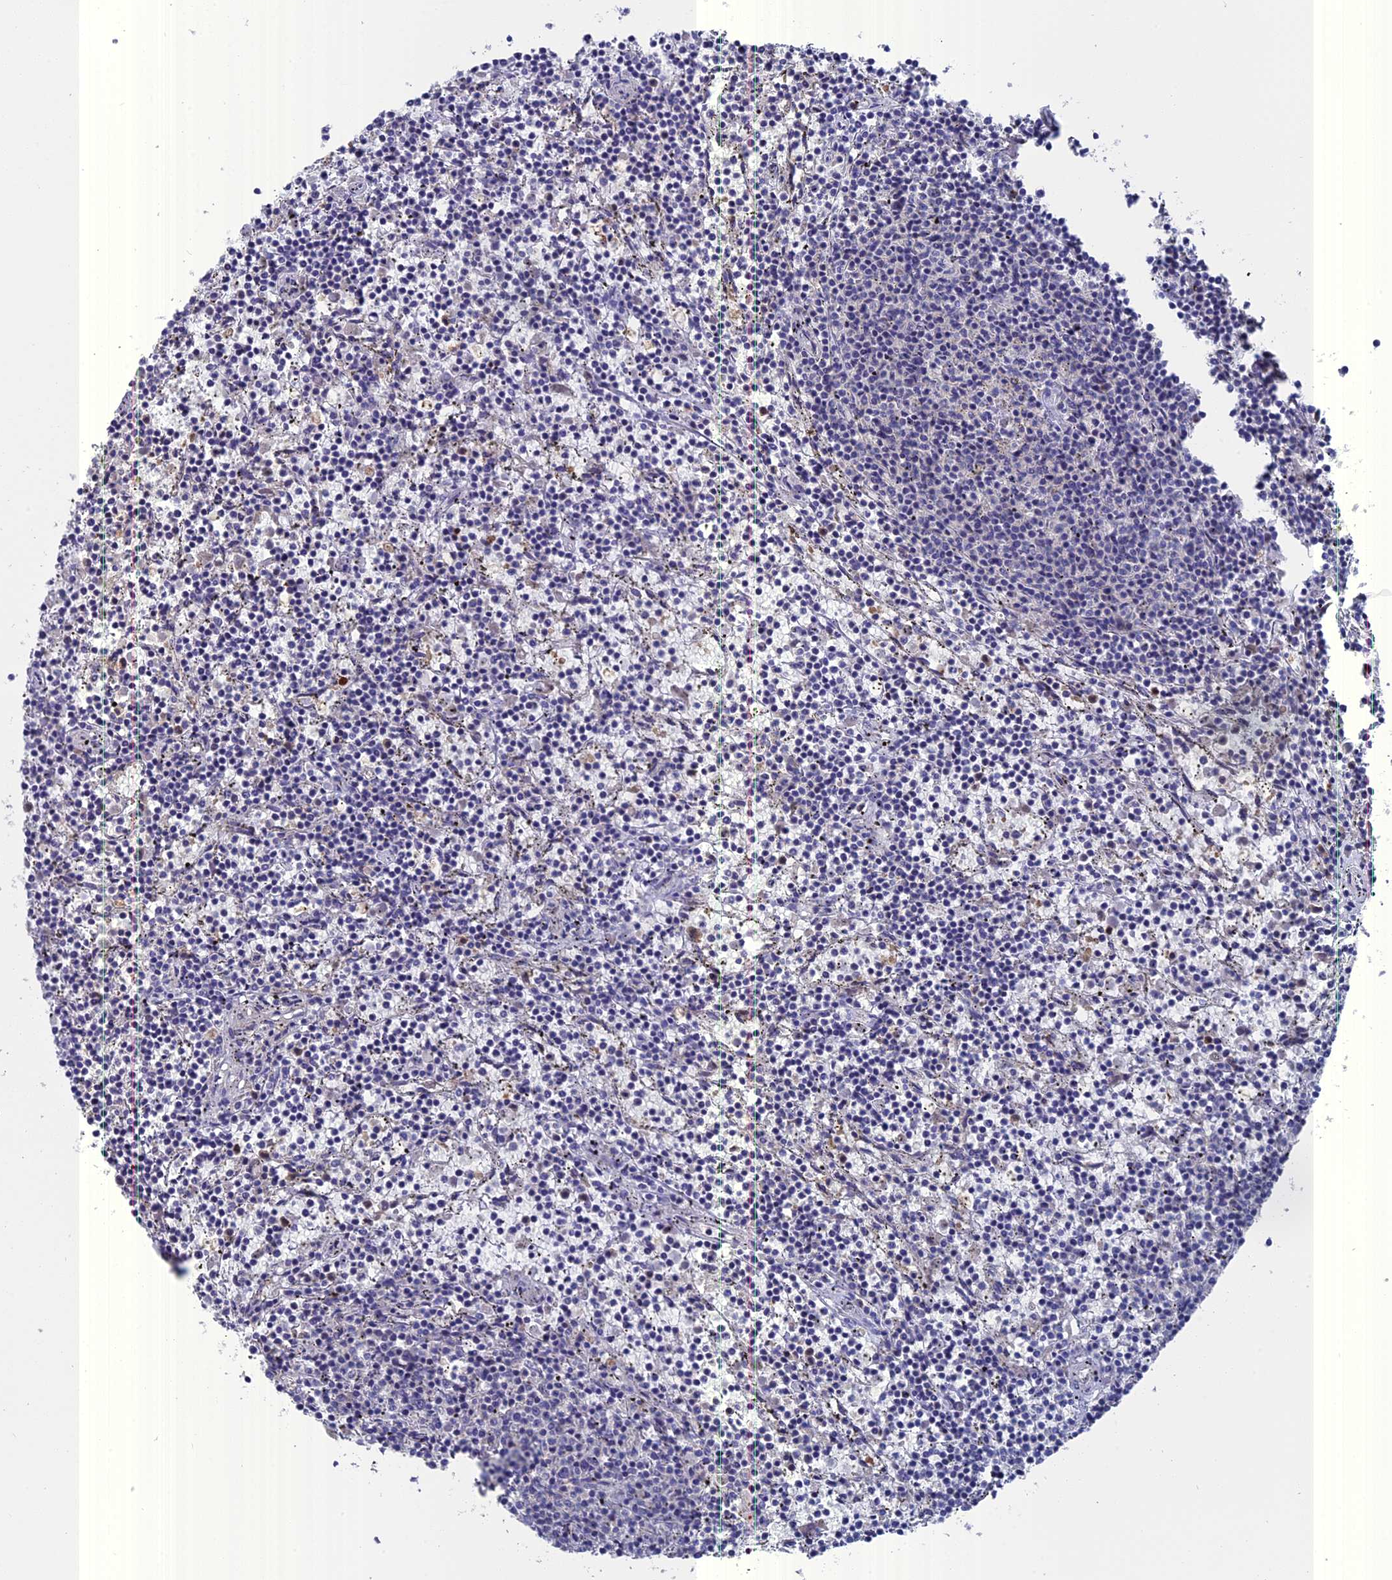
{"staining": {"intensity": "negative", "quantity": "none", "location": "none"}, "tissue": "lymphoma", "cell_type": "Tumor cells", "image_type": "cancer", "snomed": [{"axis": "morphology", "description": "Malignant lymphoma, non-Hodgkin's type, Low grade"}, {"axis": "topography", "description": "Spleen"}], "caption": "Protein analysis of low-grade malignant lymphoma, non-Hodgkin's type shows no significant expression in tumor cells.", "gene": "NCF4", "patient": {"sex": "female", "age": 50}}